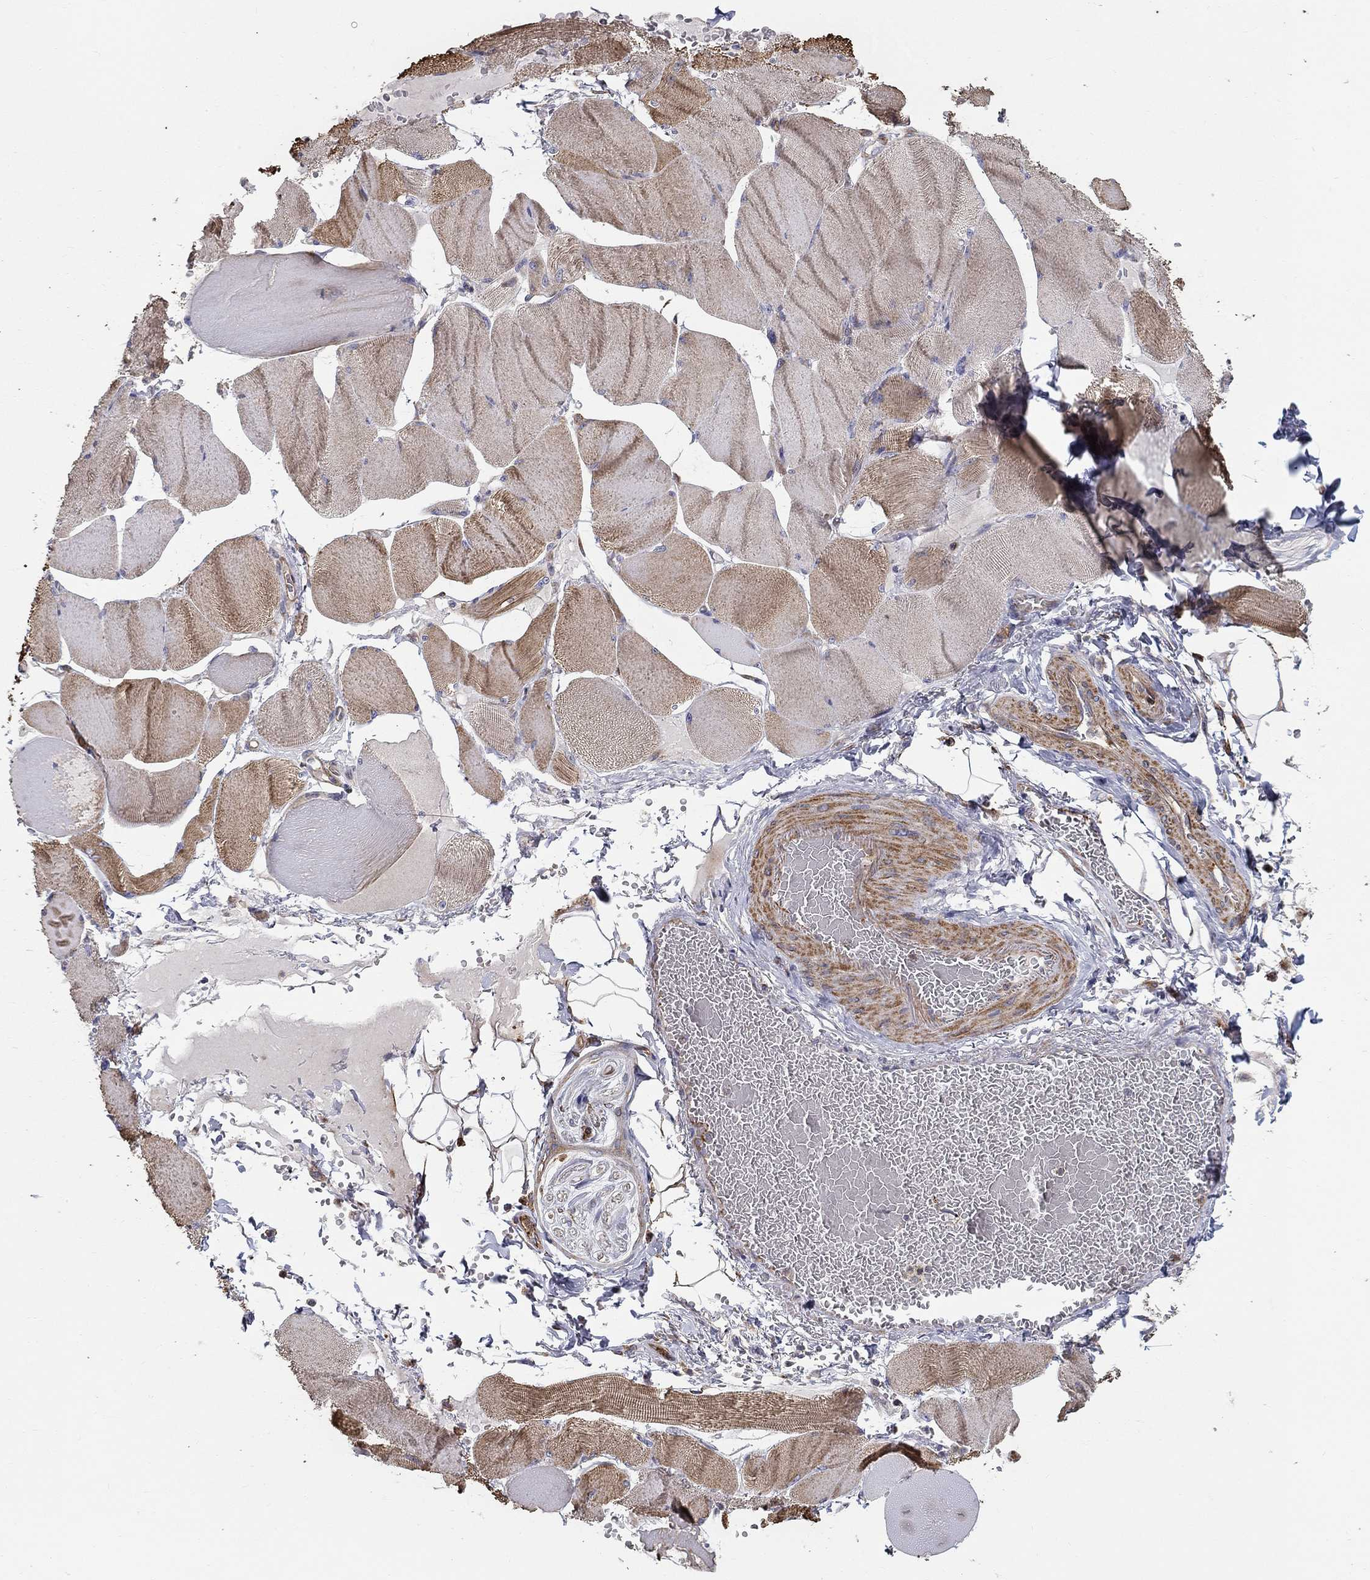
{"staining": {"intensity": "moderate", "quantity": "25%-75%", "location": "cytoplasmic/membranous"}, "tissue": "skeletal muscle", "cell_type": "Myocytes", "image_type": "normal", "snomed": [{"axis": "morphology", "description": "Normal tissue, NOS"}, {"axis": "topography", "description": "Skeletal muscle"}], "caption": "IHC staining of normal skeletal muscle, which reveals medium levels of moderate cytoplasmic/membranous positivity in approximately 25%-75% of myocytes indicating moderate cytoplasmic/membranous protein staining. The staining was performed using DAB (3,3'-diaminobenzidine) (brown) for protein detection and nuclei were counterstained in hematoxylin (blue).", "gene": "NPHP1", "patient": {"sex": "male", "age": 56}}